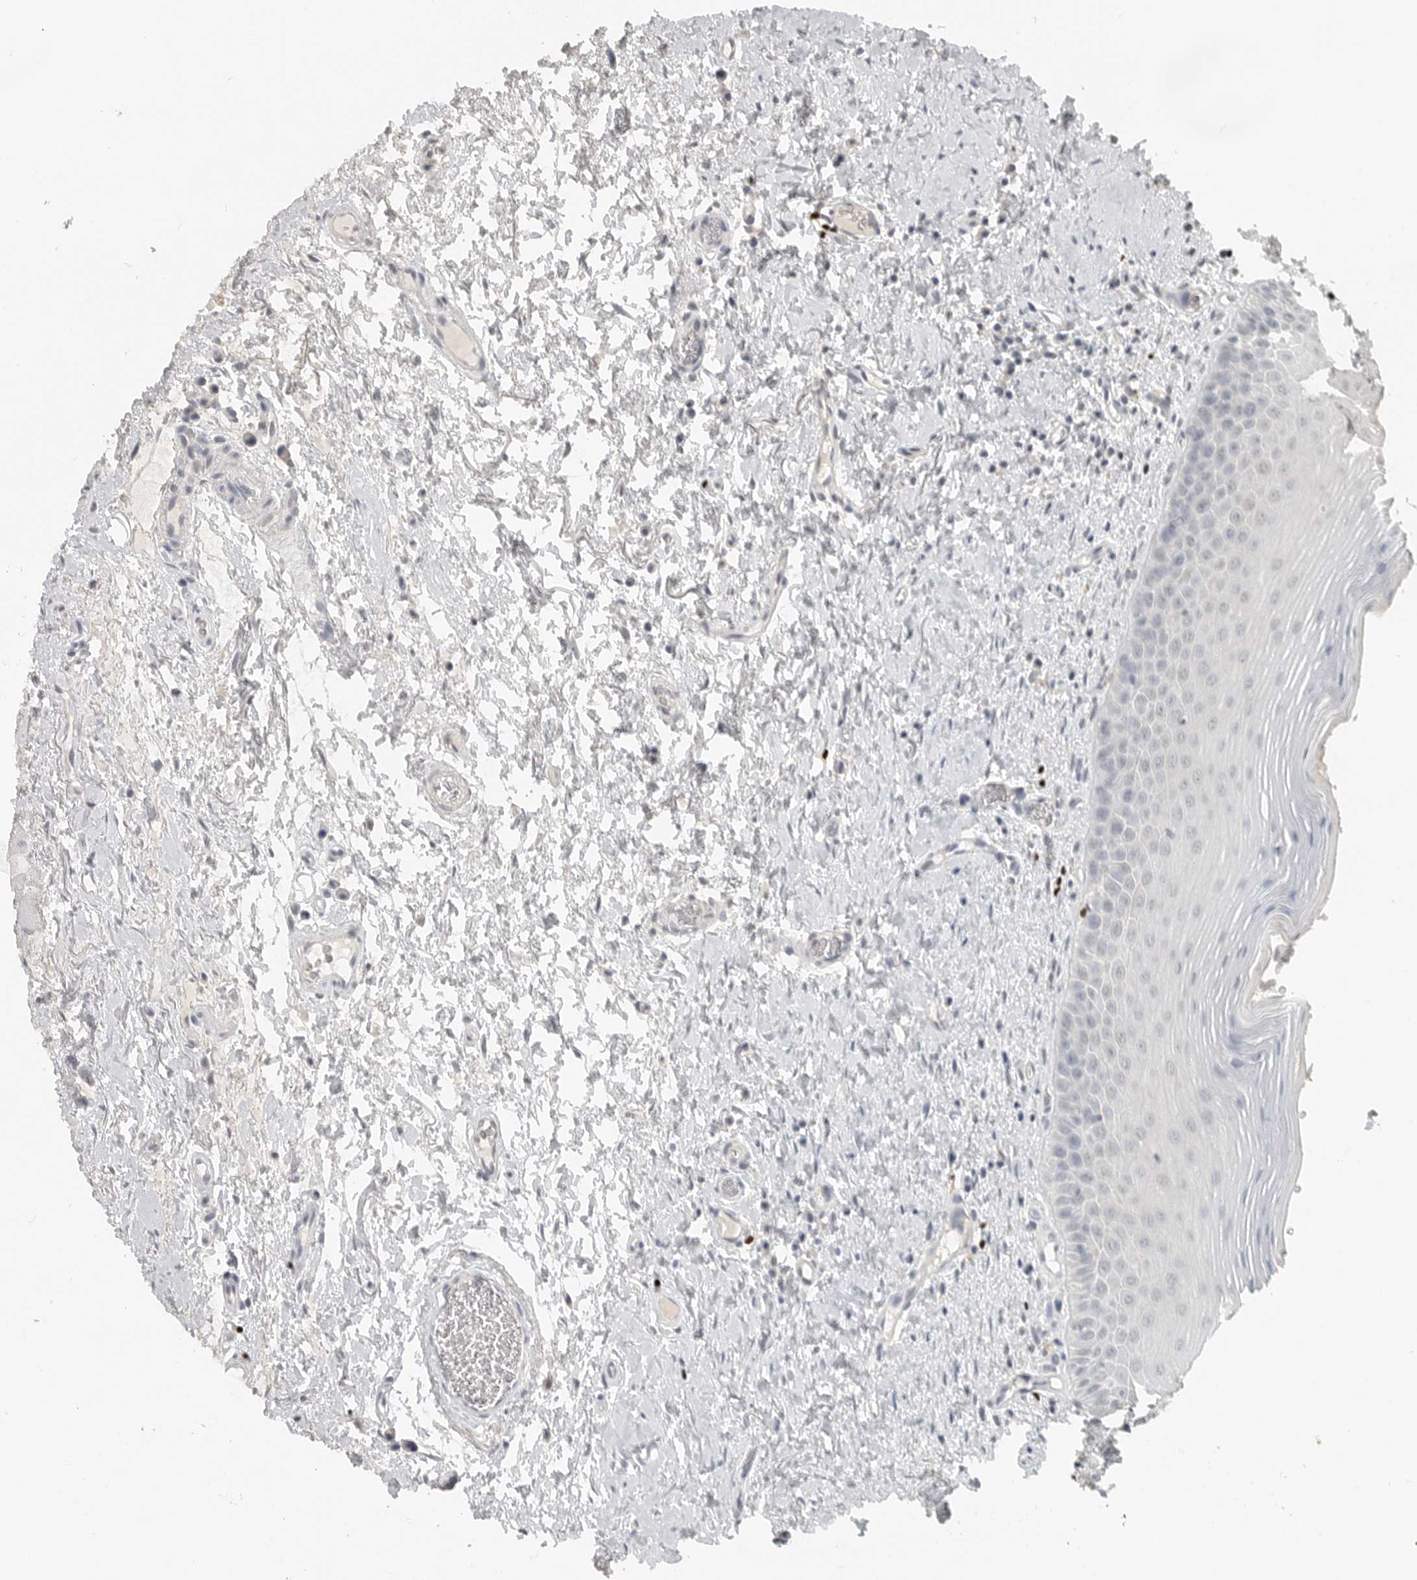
{"staining": {"intensity": "negative", "quantity": "none", "location": "none"}, "tissue": "oral mucosa", "cell_type": "Squamous epithelial cells", "image_type": "normal", "snomed": [{"axis": "morphology", "description": "Normal tissue, NOS"}, {"axis": "topography", "description": "Oral tissue"}], "caption": "High power microscopy histopathology image of an immunohistochemistry histopathology image of benign oral mucosa, revealing no significant staining in squamous epithelial cells. Nuclei are stained in blue.", "gene": "FOXP3", "patient": {"sex": "male", "age": 82}}